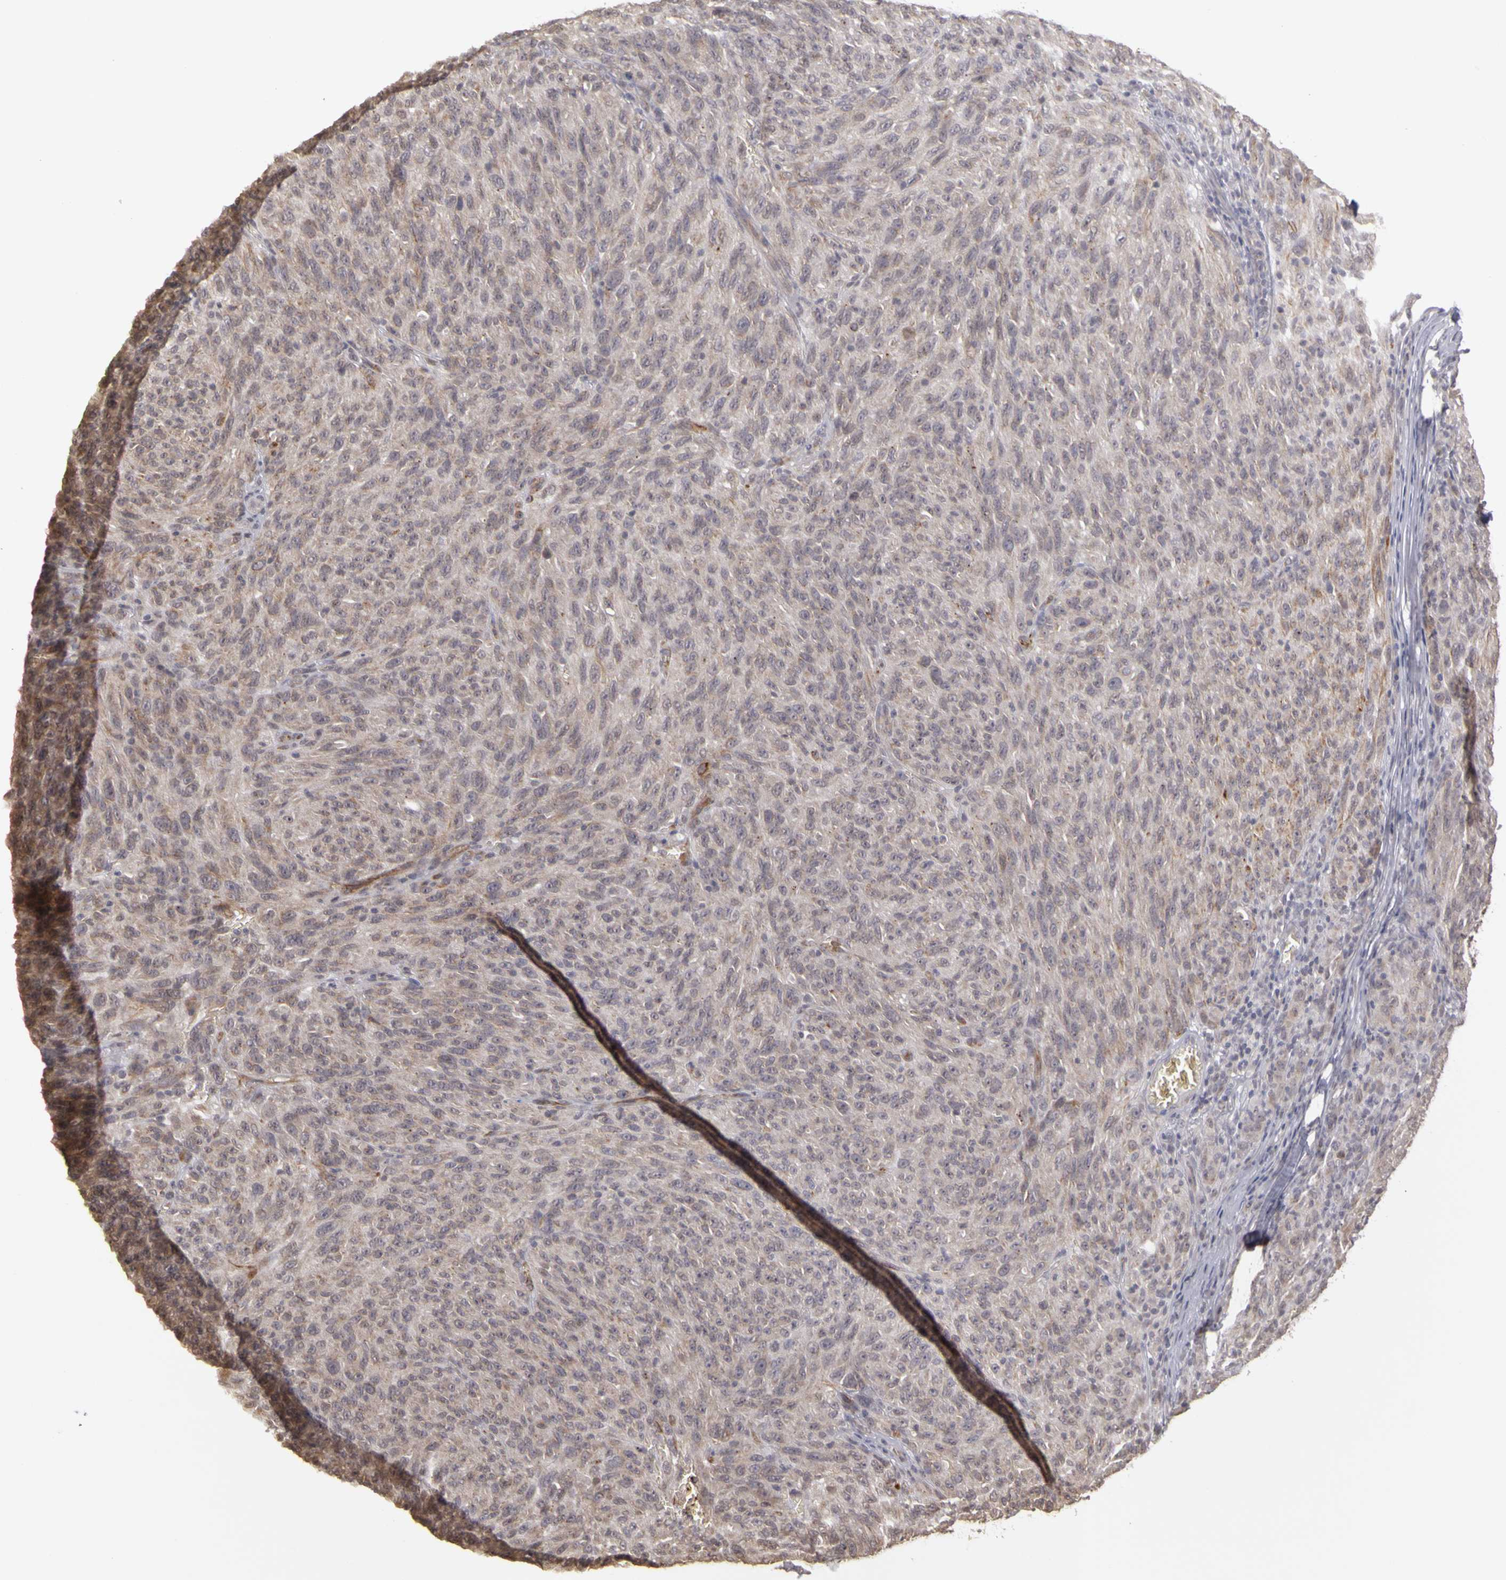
{"staining": {"intensity": "weak", "quantity": "25%-75%", "location": "cytoplasmic/membranous"}, "tissue": "melanoma", "cell_type": "Tumor cells", "image_type": "cancer", "snomed": [{"axis": "morphology", "description": "Malignant melanoma, NOS"}, {"axis": "topography", "description": "Skin"}], "caption": "Melanoma was stained to show a protein in brown. There is low levels of weak cytoplasmic/membranous staining in about 25%-75% of tumor cells.", "gene": "FRMD7", "patient": {"sex": "male", "age": 76}}